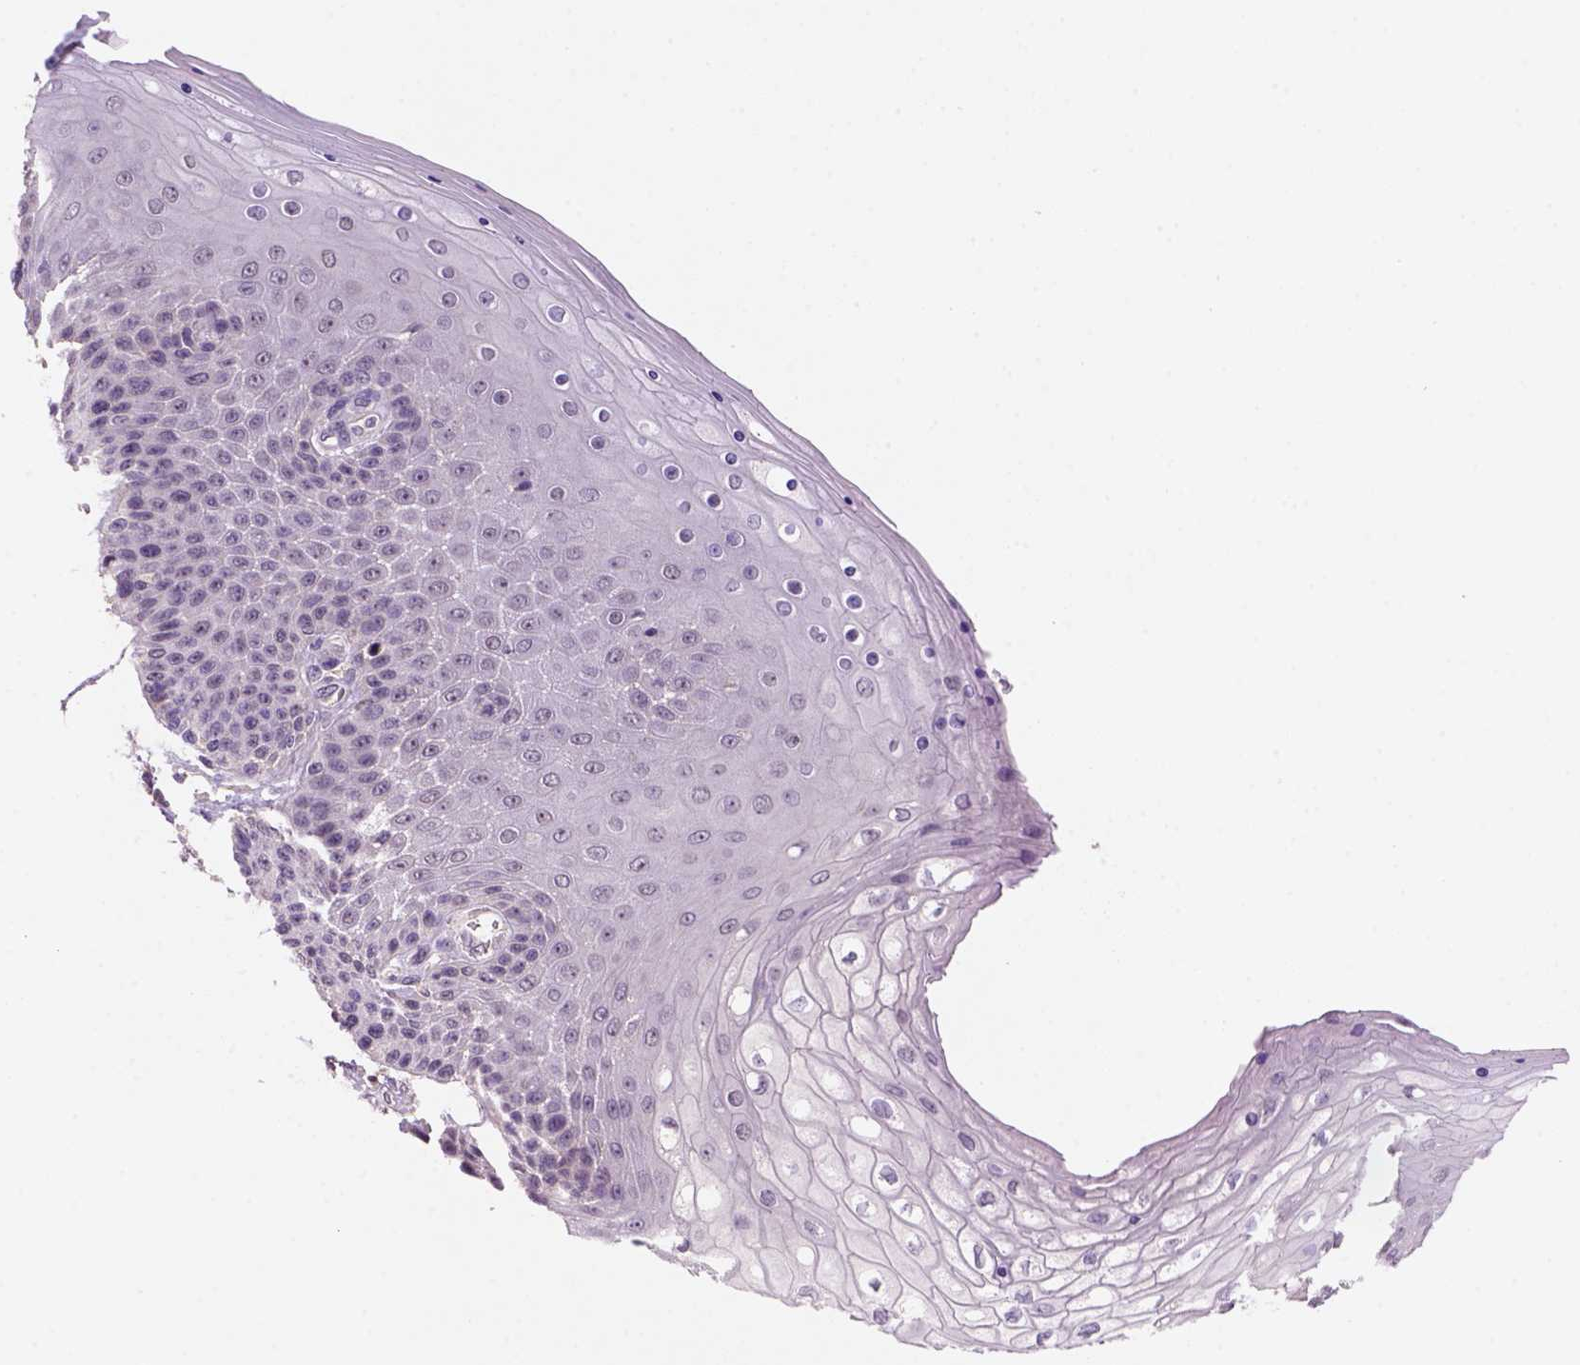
{"staining": {"intensity": "weak", "quantity": "25%-75%", "location": "nuclear"}, "tissue": "skin", "cell_type": "Epidermal cells", "image_type": "normal", "snomed": [{"axis": "morphology", "description": "Normal tissue, NOS"}, {"axis": "topography", "description": "Anal"}], "caption": "Weak nuclear staining for a protein is identified in about 25%-75% of epidermal cells of benign skin using IHC.", "gene": "SCML4", "patient": {"sex": "female", "age": 46}}